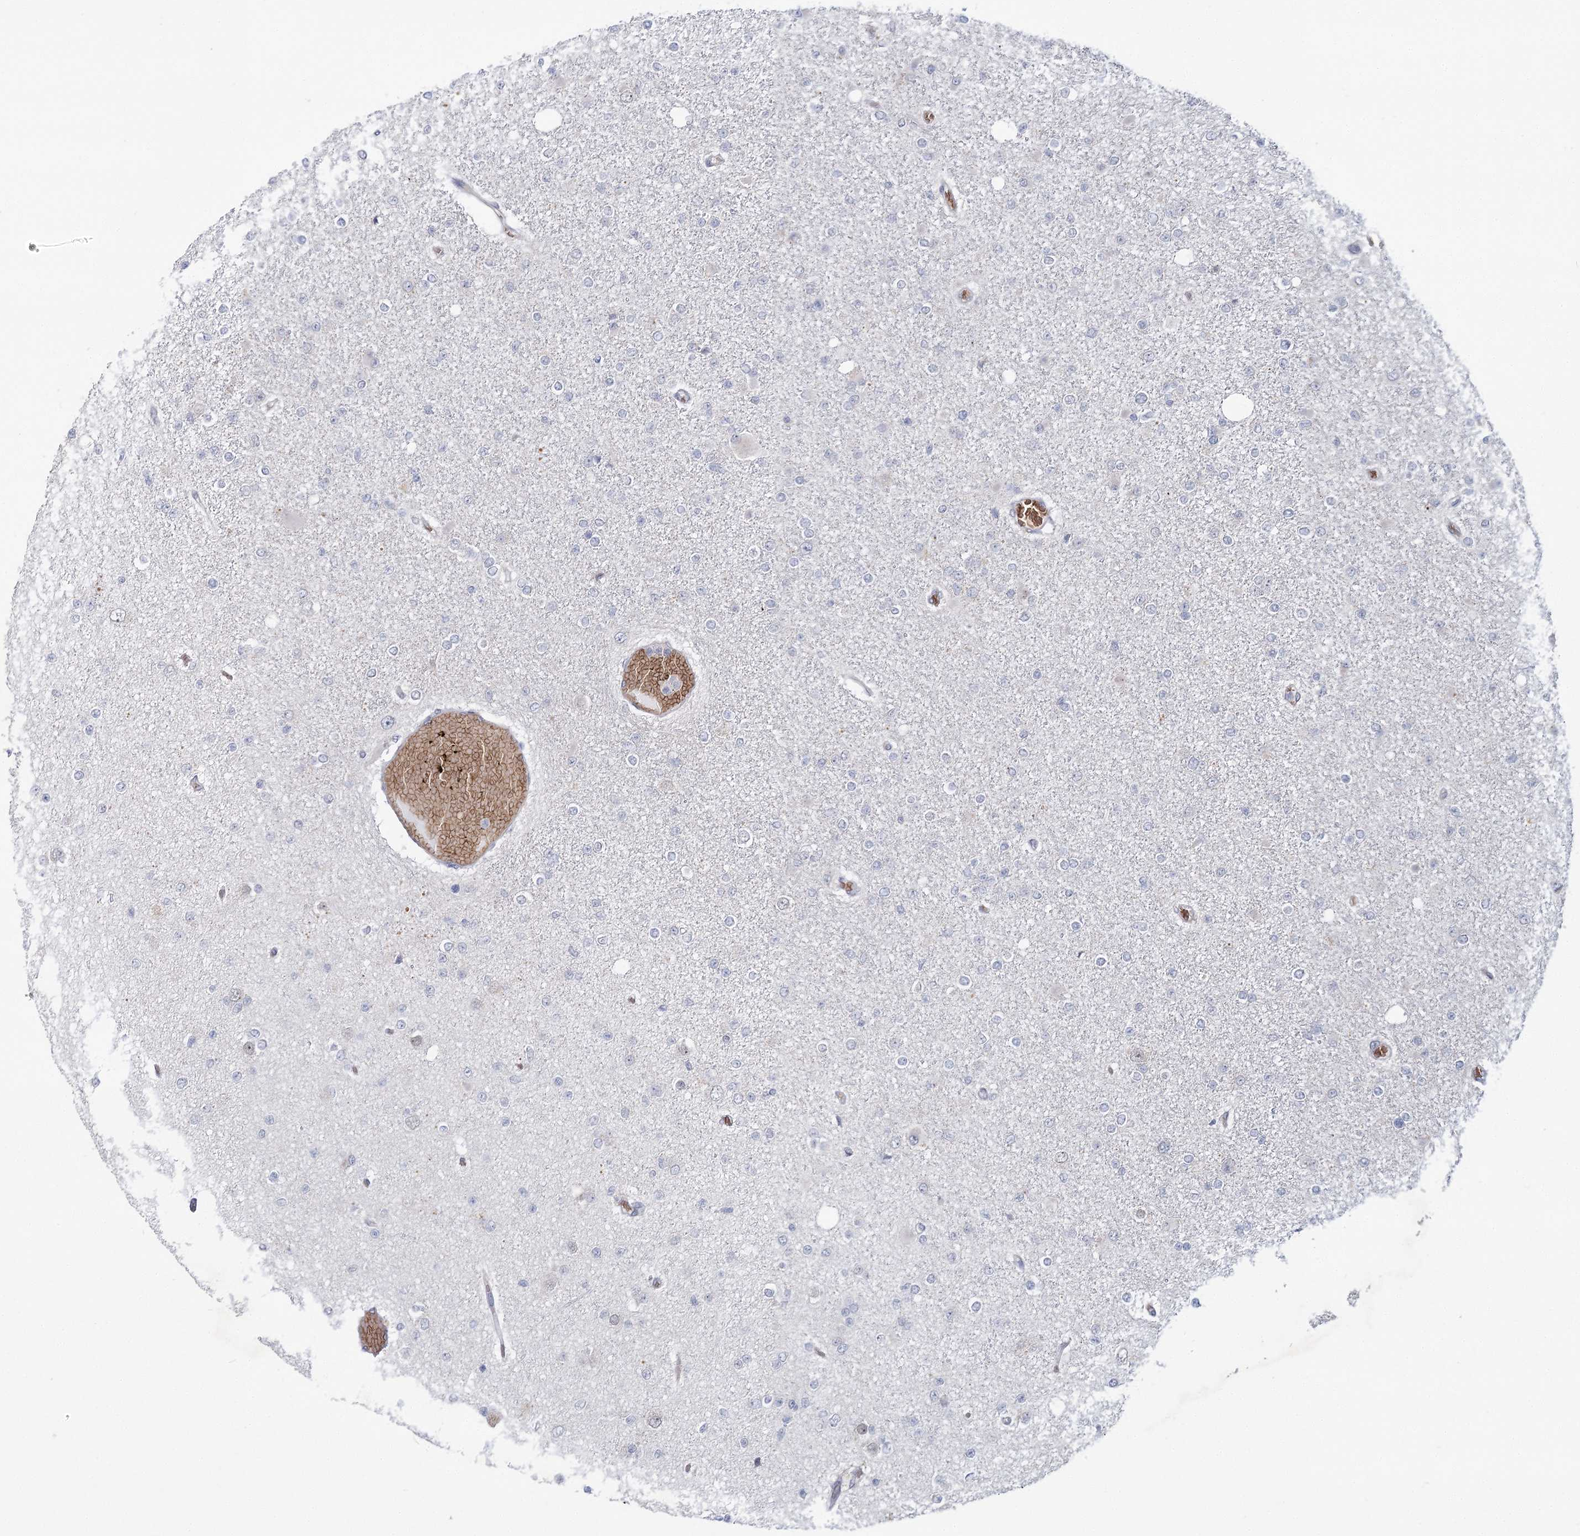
{"staining": {"intensity": "negative", "quantity": "none", "location": "none"}, "tissue": "glioma", "cell_type": "Tumor cells", "image_type": "cancer", "snomed": [{"axis": "morphology", "description": "Glioma, malignant, Low grade"}, {"axis": "topography", "description": "Brain"}], "caption": "Tumor cells are negative for protein expression in human malignant low-grade glioma. (Stains: DAB IHC with hematoxylin counter stain, Microscopy: brightfield microscopy at high magnification).", "gene": "NSMCE4A", "patient": {"sex": "female", "age": 22}}